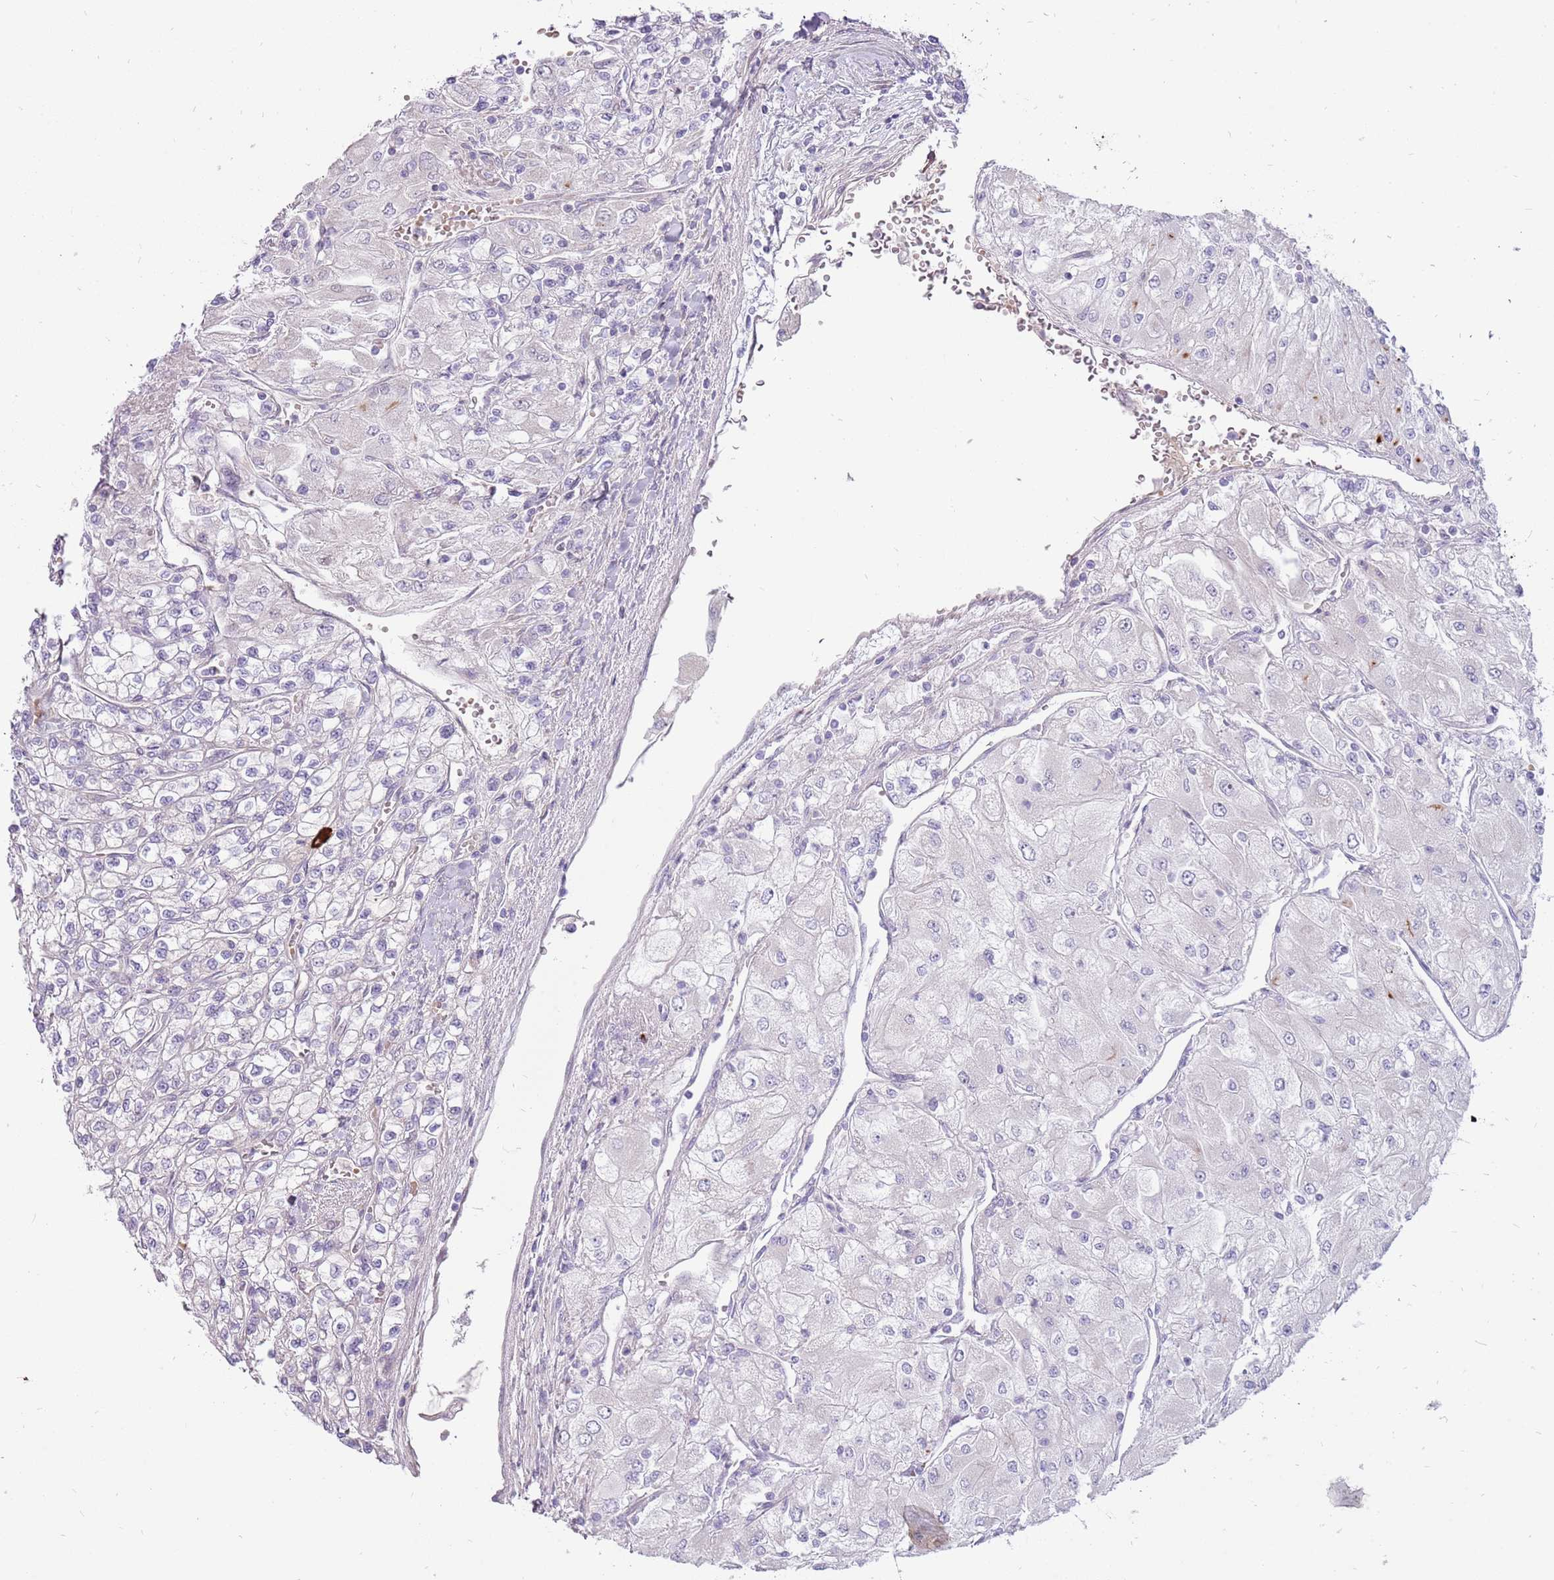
{"staining": {"intensity": "negative", "quantity": "none", "location": "none"}, "tissue": "renal cancer", "cell_type": "Tumor cells", "image_type": "cancer", "snomed": [{"axis": "morphology", "description": "Adenocarcinoma, NOS"}, {"axis": "topography", "description": "Kidney"}], "caption": "A micrograph of human adenocarcinoma (renal) is negative for staining in tumor cells.", "gene": "MCUB", "patient": {"sex": "male", "age": 80}}